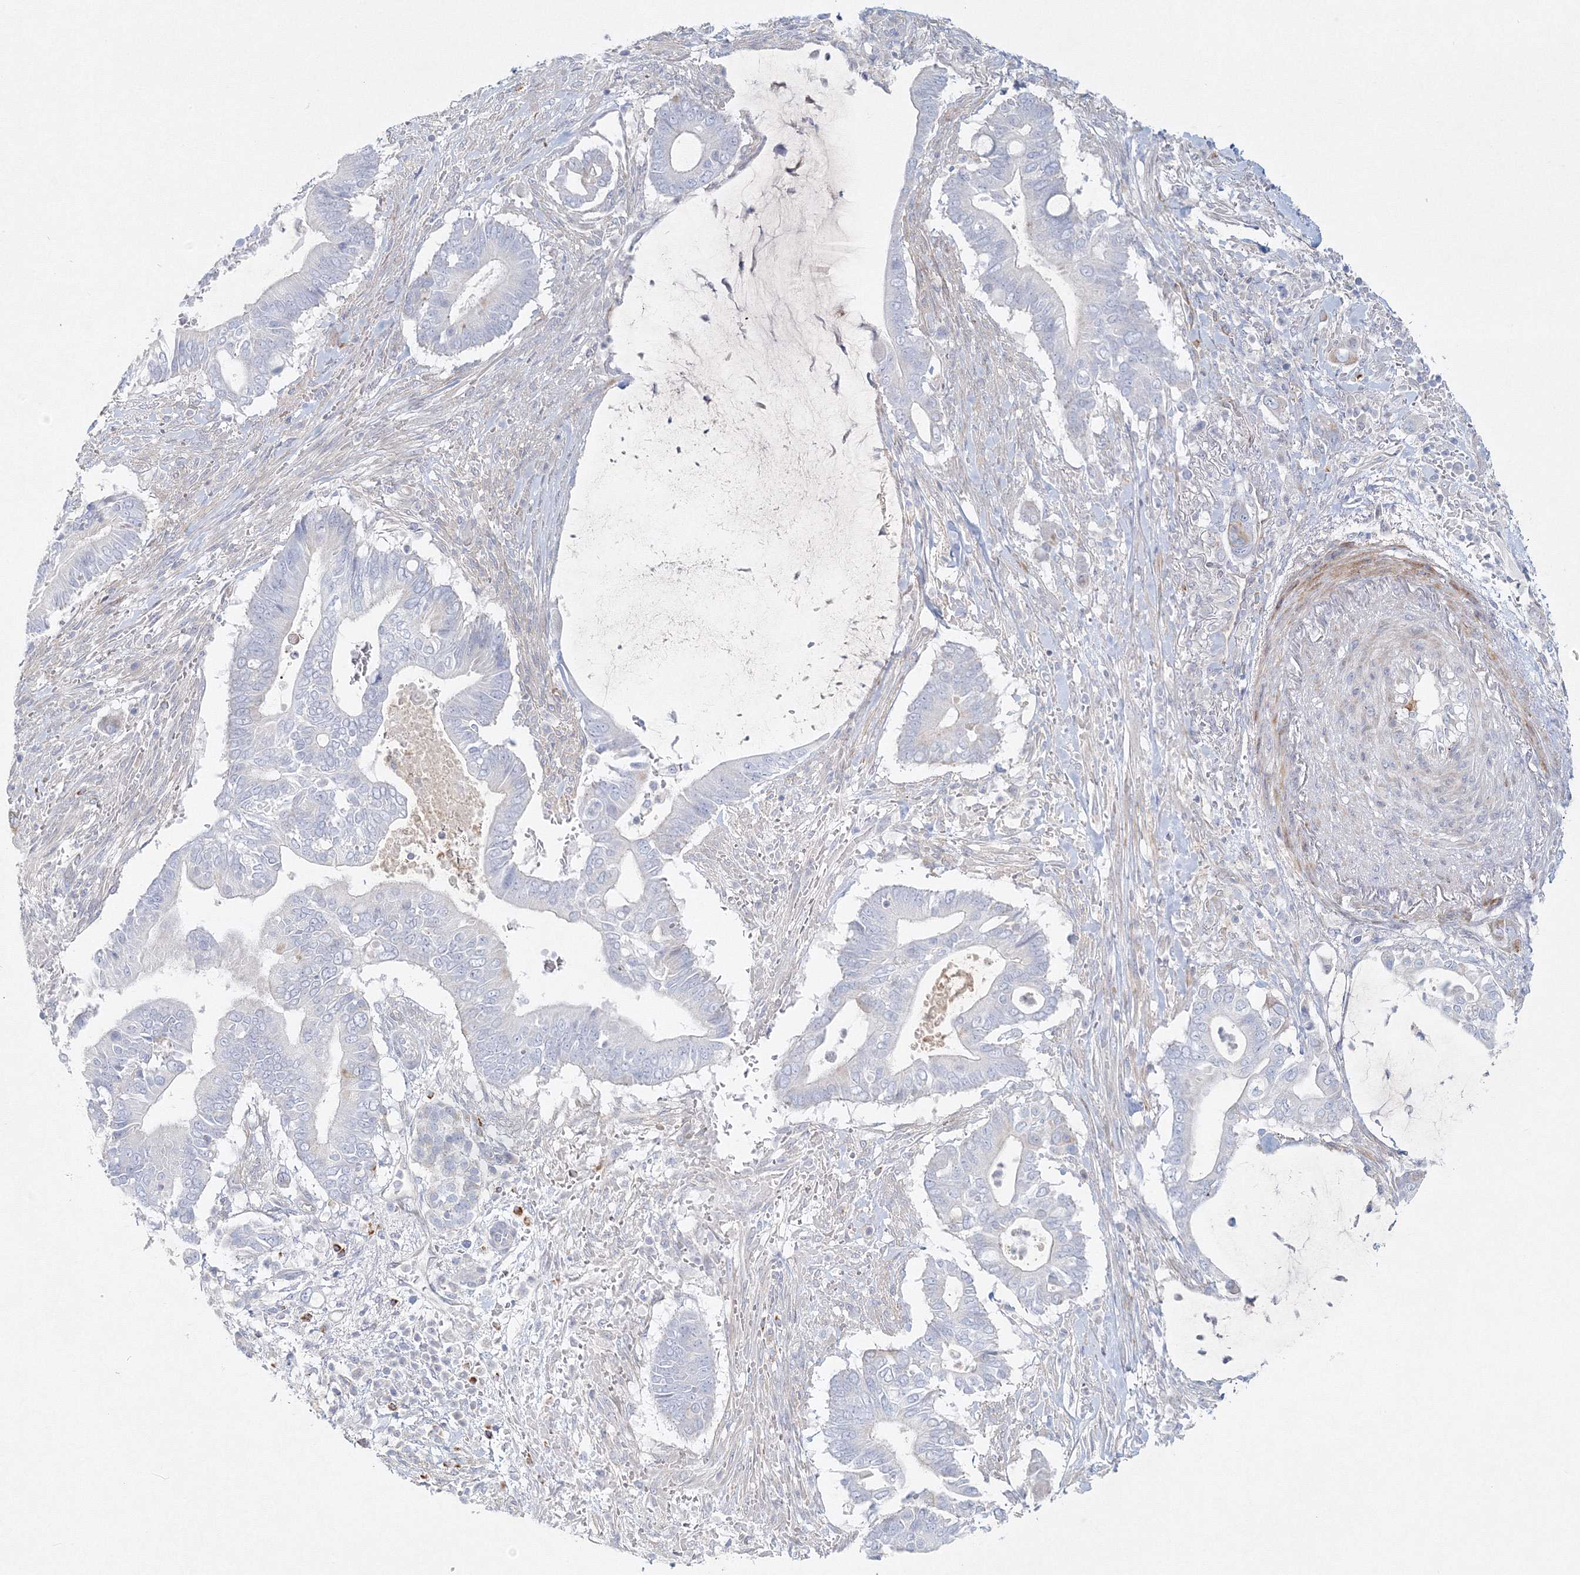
{"staining": {"intensity": "negative", "quantity": "none", "location": "none"}, "tissue": "pancreatic cancer", "cell_type": "Tumor cells", "image_type": "cancer", "snomed": [{"axis": "morphology", "description": "Adenocarcinoma, NOS"}, {"axis": "topography", "description": "Pancreas"}], "caption": "An IHC photomicrograph of pancreatic adenocarcinoma is shown. There is no staining in tumor cells of pancreatic adenocarcinoma.", "gene": "DNAH1", "patient": {"sex": "male", "age": 68}}